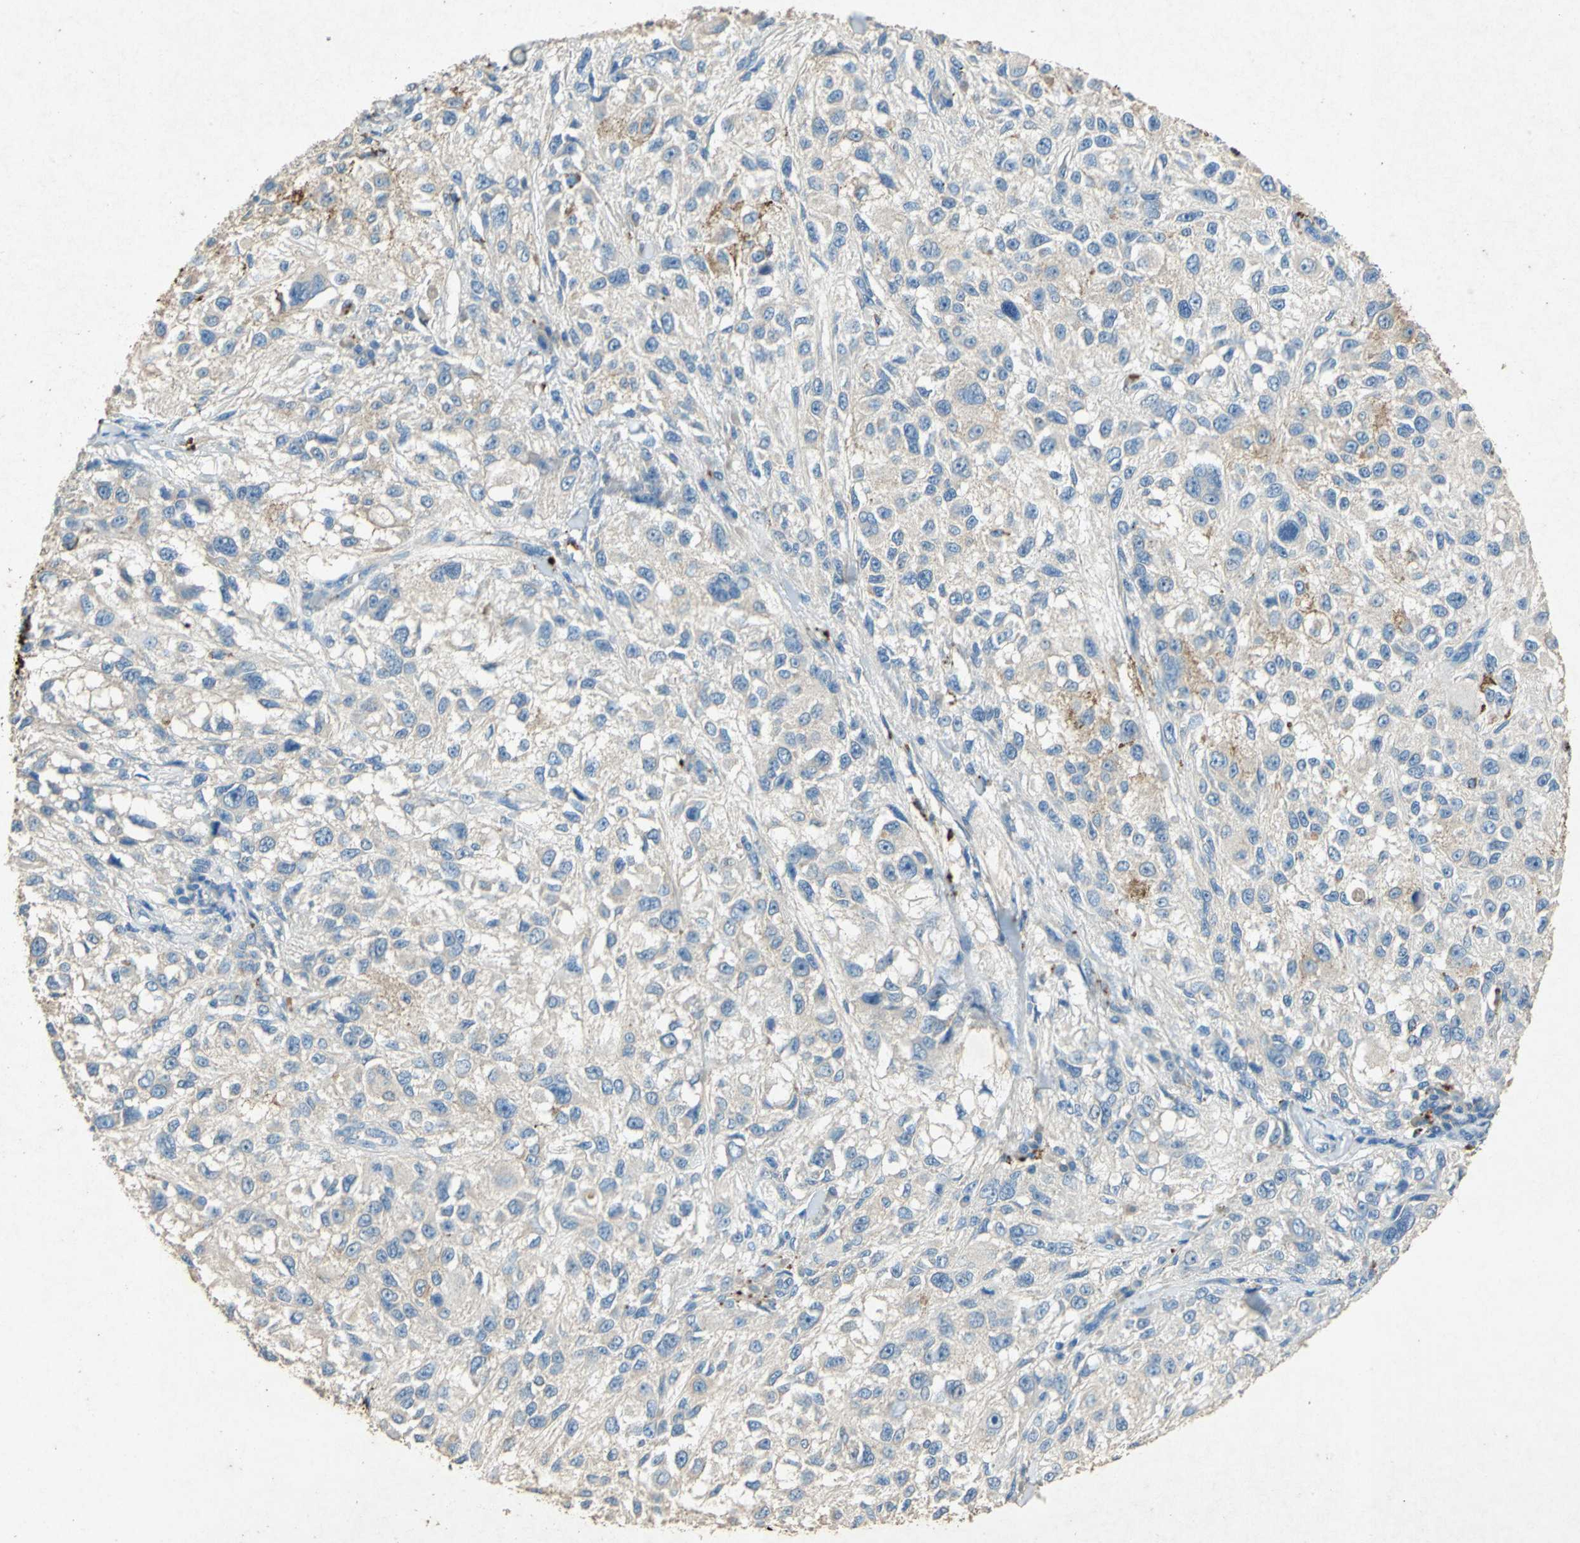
{"staining": {"intensity": "weak", "quantity": "25%-75%", "location": "cytoplasmic/membranous"}, "tissue": "melanoma", "cell_type": "Tumor cells", "image_type": "cancer", "snomed": [{"axis": "morphology", "description": "Necrosis, NOS"}, {"axis": "morphology", "description": "Malignant melanoma, NOS"}, {"axis": "topography", "description": "Skin"}], "caption": "A micrograph of melanoma stained for a protein displays weak cytoplasmic/membranous brown staining in tumor cells.", "gene": "ADAMTS5", "patient": {"sex": "female", "age": 87}}